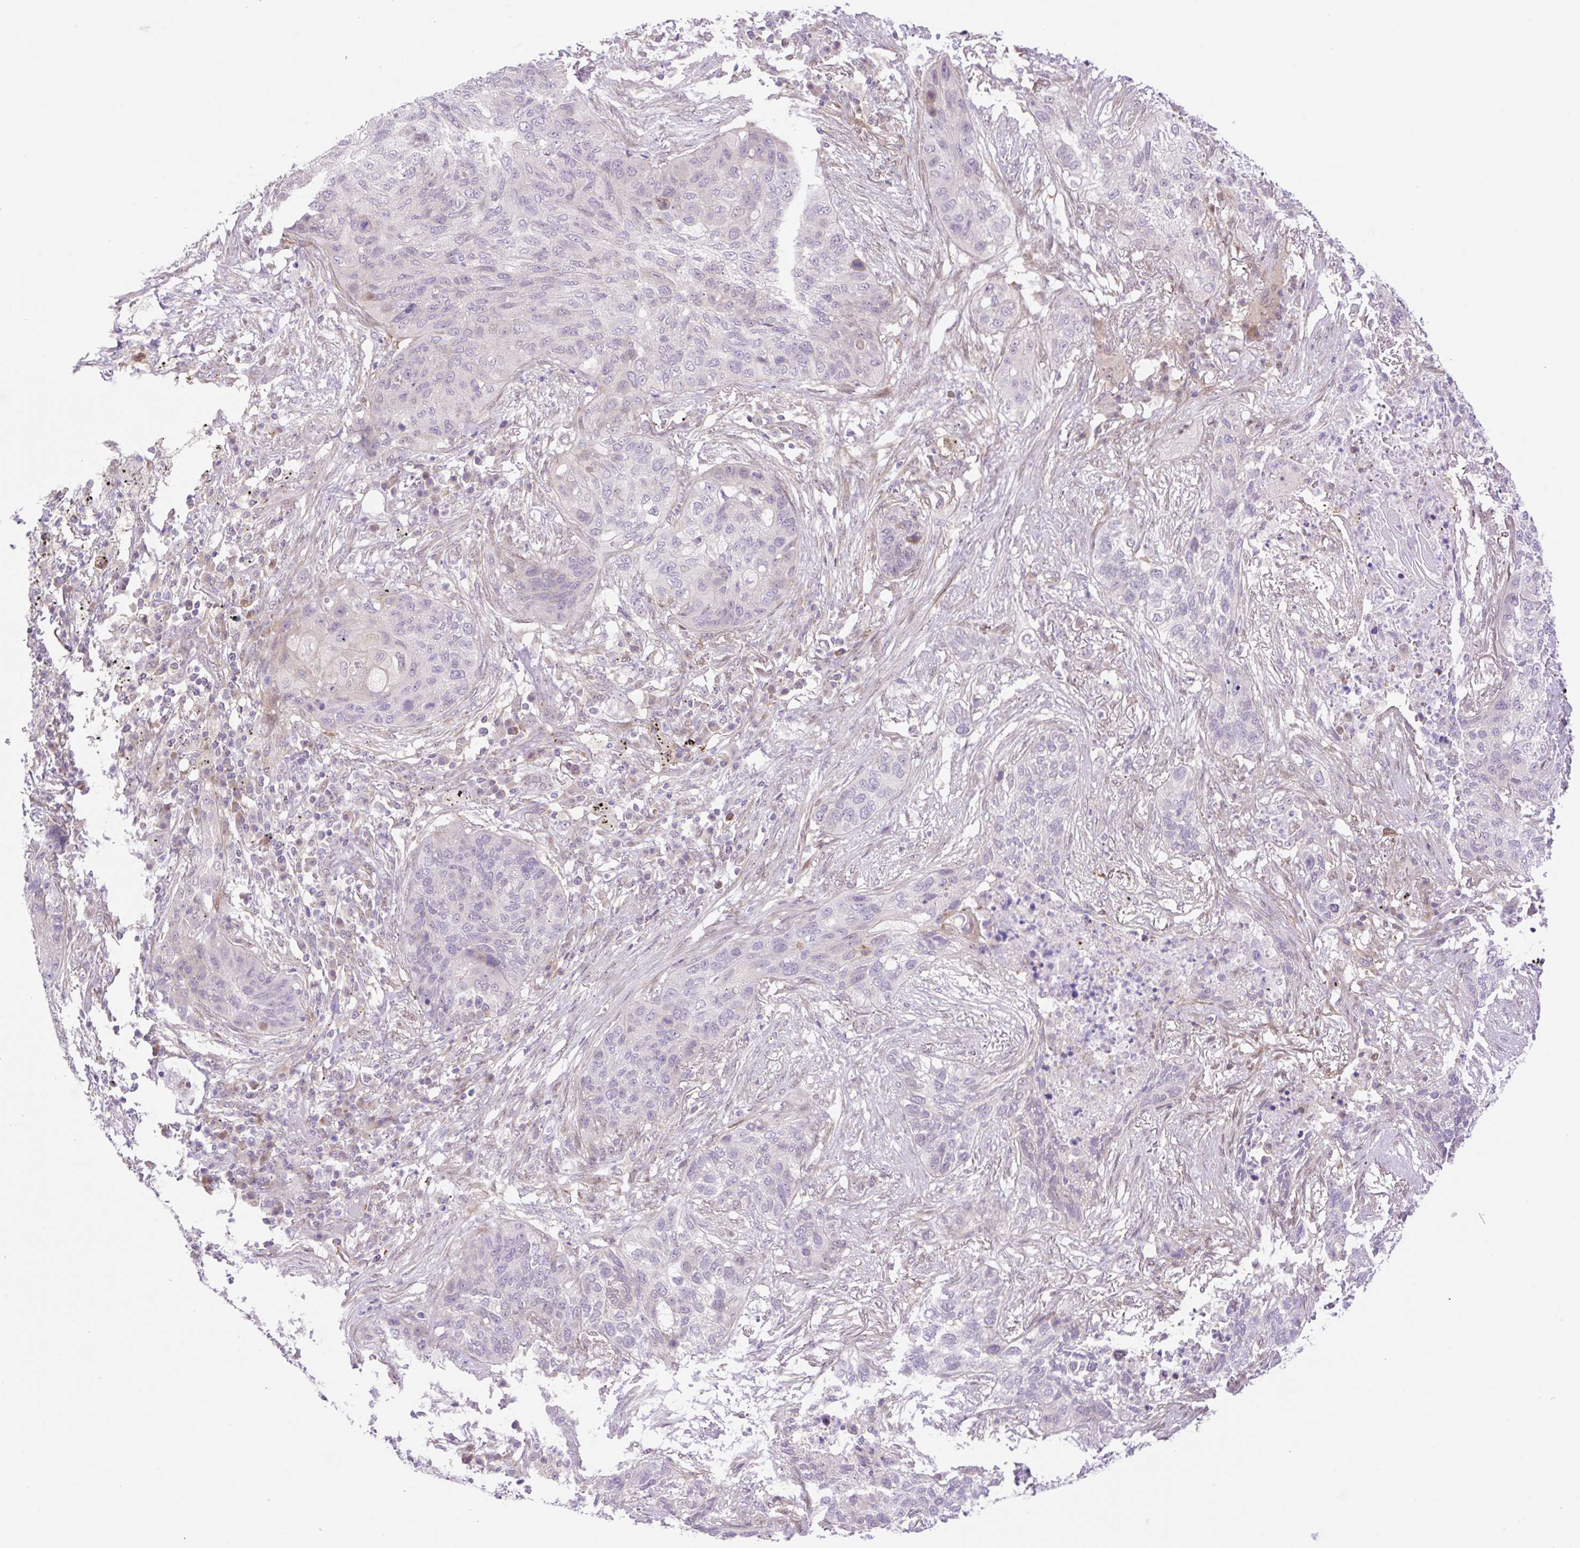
{"staining": {"intensity": "negative", "quantity": "none", "location": "none"}, "tissue": "lung cancer", "cell_type": "Tumor cells", "image_type": "cancer", "snomed": [{"axis": "morphology", "description": "Squamous cell carcinoma, NOS"}, {"axis": "topography", "description": "Lung"}], "caption": "This histopathology image is of lung cancer (squamous cell carcinoma) stained with immunohistochemistry to label a protein in brown with the nuclei are counter-stained blue. There is no staining in tumor cells. (DAB (3,3'-diaminobenzidine) immunohistochemistry (IHC) visualized using brightfield microscopy, high magnification).", "gene": "ZFP41", "patient": {"sex": "female", "age": 63}}